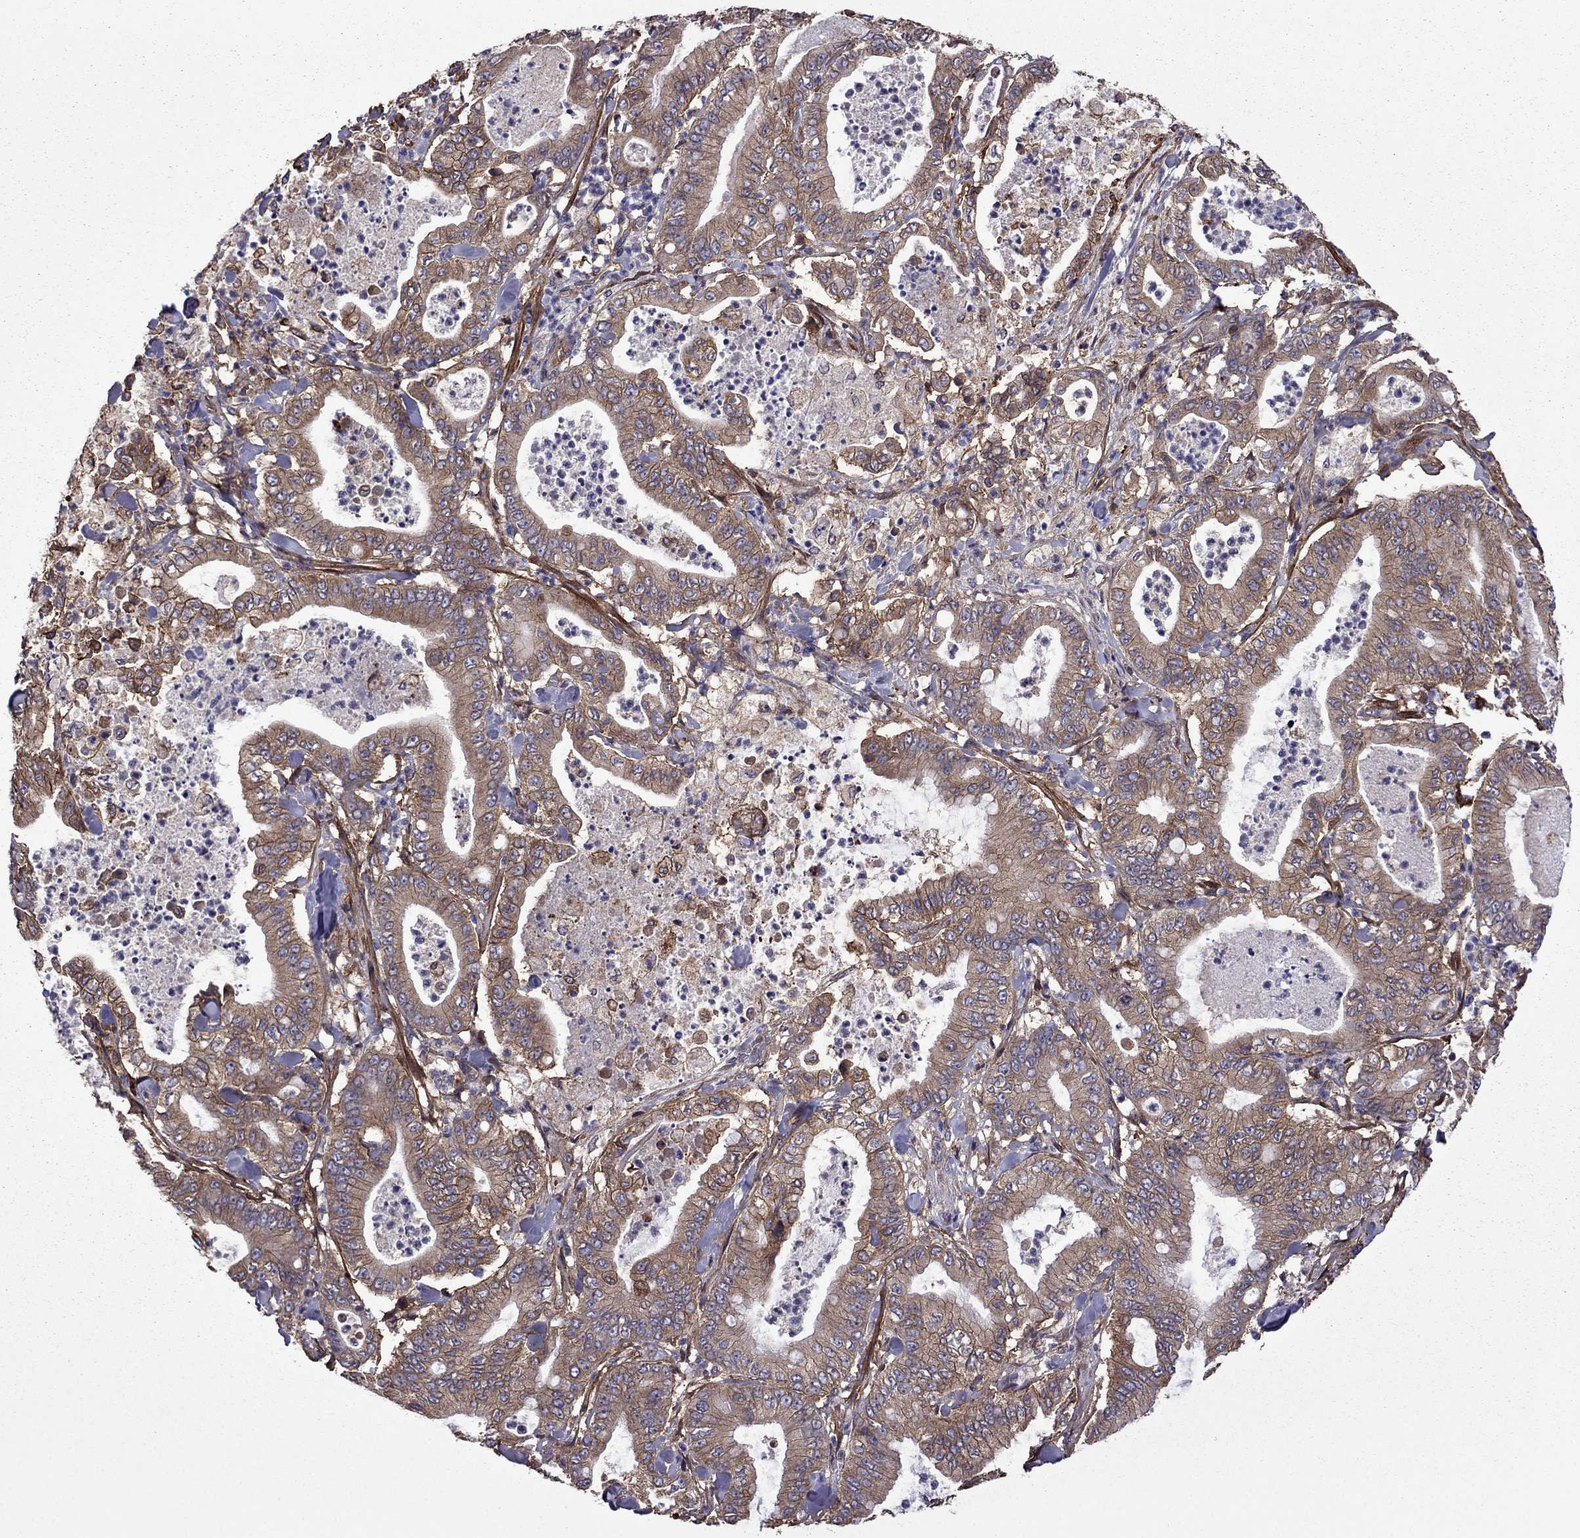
{"staining": {"intensity": "moderate", "quantity": ">75%", "location": "cytoplasmic/membranous"}, "tissue": "pancreatic cancer", "cell_type": "Tumor cells", "image_type": "cancer", "snomed": [{"axis": "morphology", "description": "Adenocarcinoma, NOS"}, {"axis": "topography", "description": "Pancreas"}], "caption": "Human pancreatic adenocarcinoma stained with a protein marker demonstrates moderate staining in tumor cells.", "gene": "ITGB1", "patient": {"sex": "male", "age": 71}}